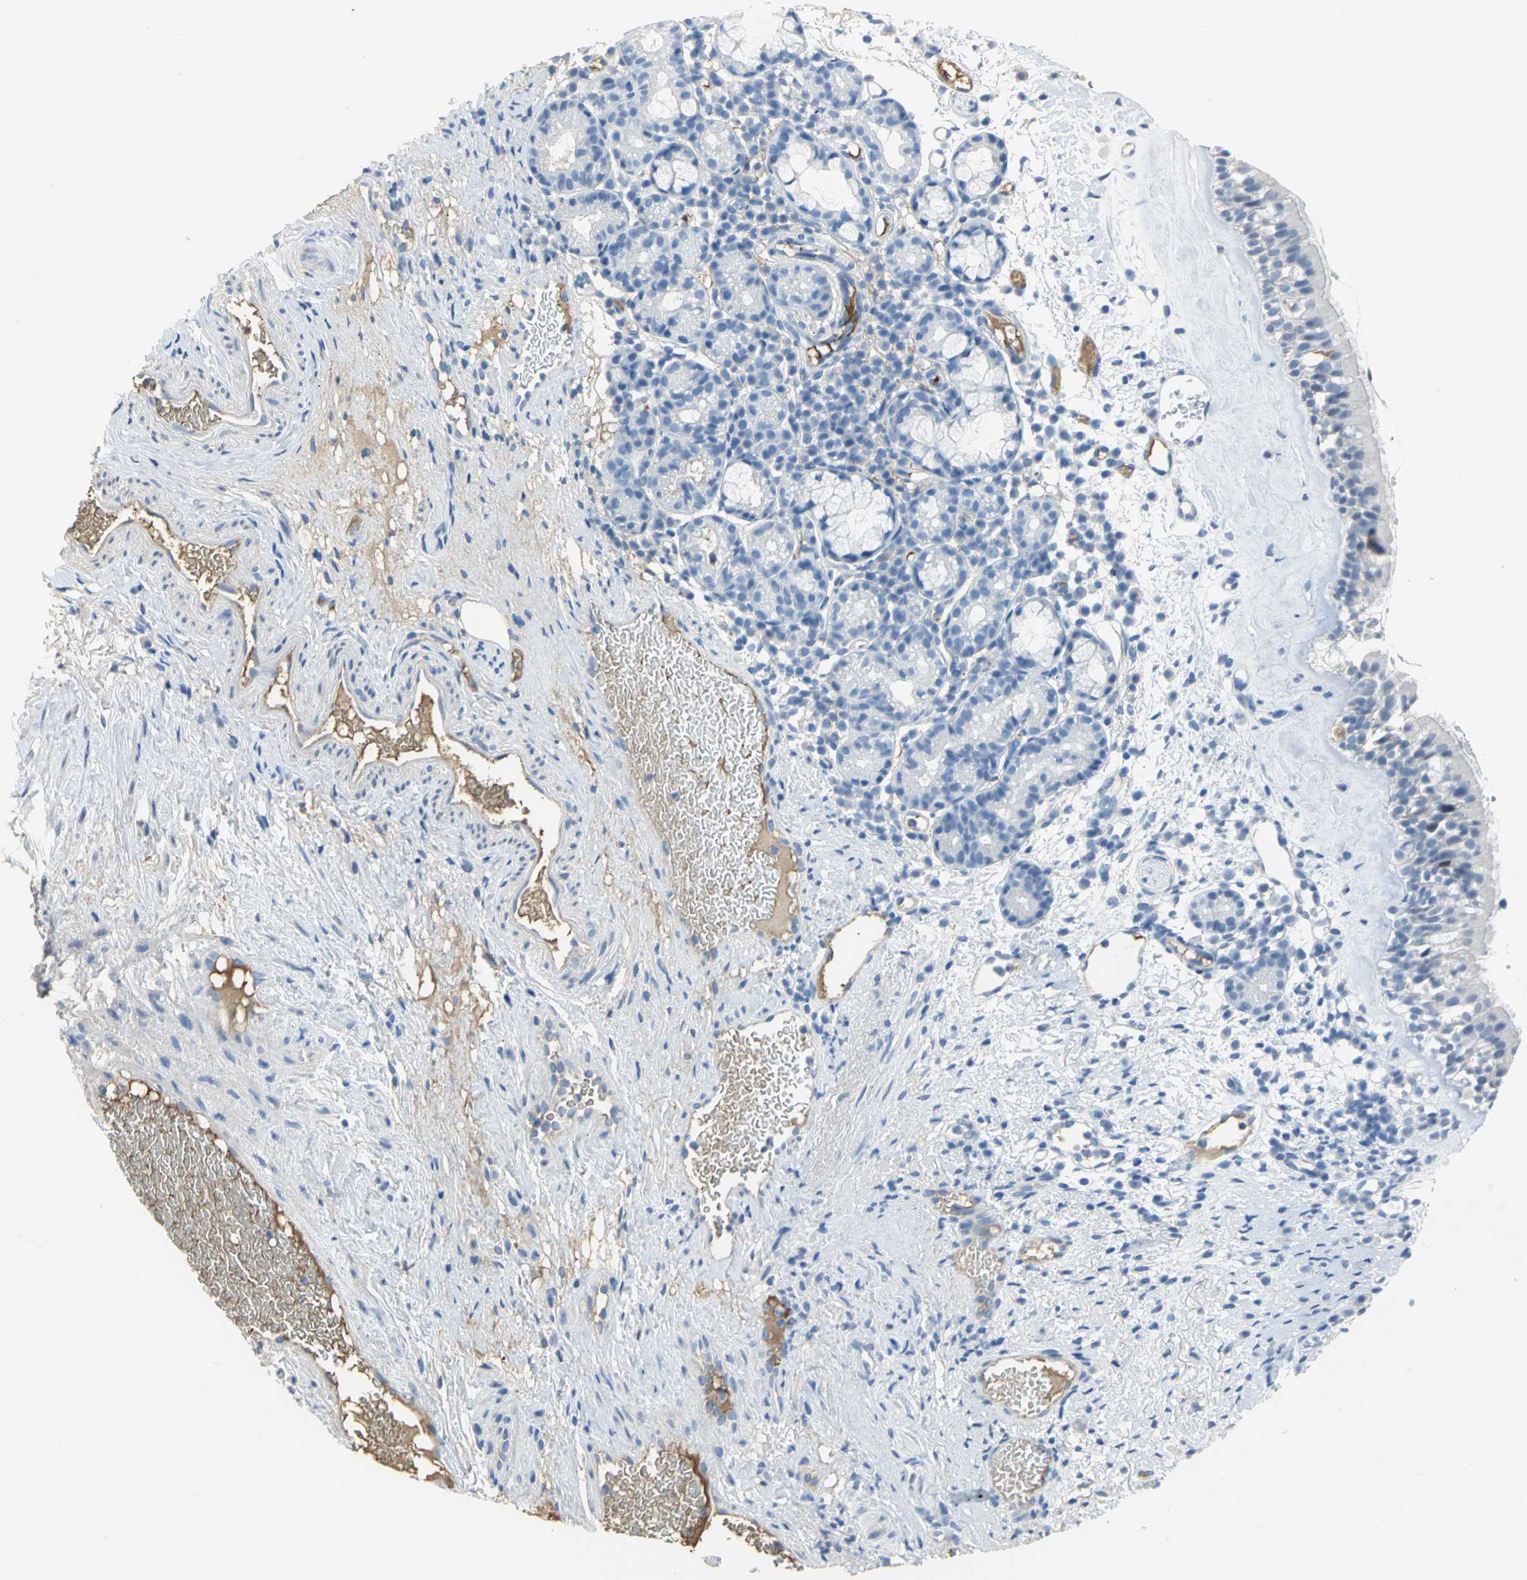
{"staining": {"intensity": "negative", "quantity": "none", "location": "none"}, "tissue": "nasopharynx", "cell_type": "Respiratory epithelial cells", "image_type": "normal", "snomed": [{"axis": "morphology", "description": "Normal tissue, NOS"}, {"axis": "morphology", "description": "Inflammation, NOS"}, {"axis": "topography", "description": "Nasopharynx"}], "caption": "Immunohistochemical staining of unremarkable nasopharynx reveals no significant staining in respiratory epithelial cells.", "gene": "GYG2", "patient": {"sex": "female", "age": 55}}